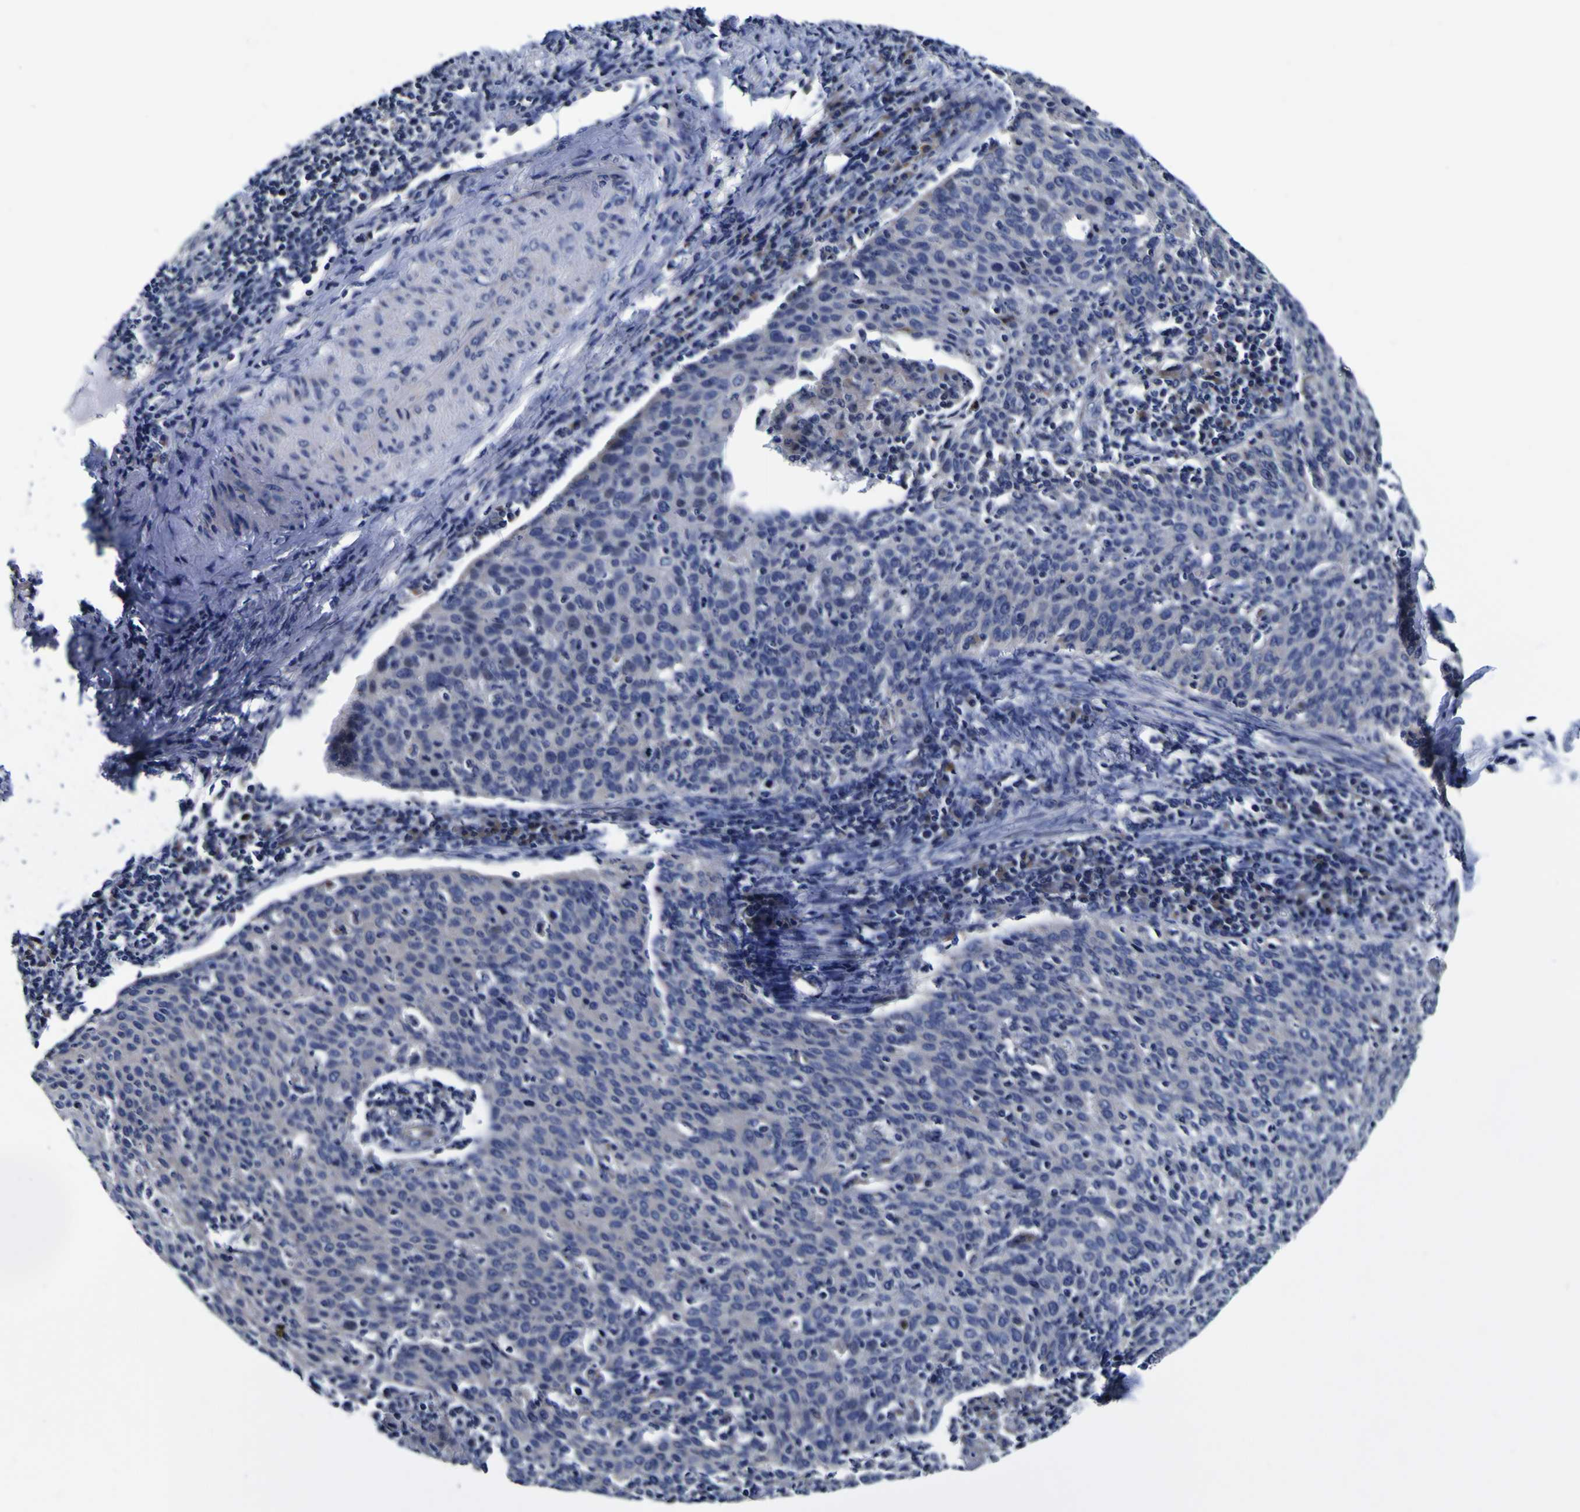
{"staining": {"intensity": "negative", "quantity": "none", "location": "none"}, "tissue": "cervical cancer", "cell_type": "Tumor cells", "image_type": "cancer", "snomed": [{"axis": "morphology", "description": "Squamous cell carcinoma, NOS"}, {"axis": "topography", "description": "Cervix"}], "caption": "The histopathology image displays no staining of tumor cells in cervical squamous cell carcinoma.", "gene": "PDLIM4", "patient": {"sex": "female", "age": 38}}